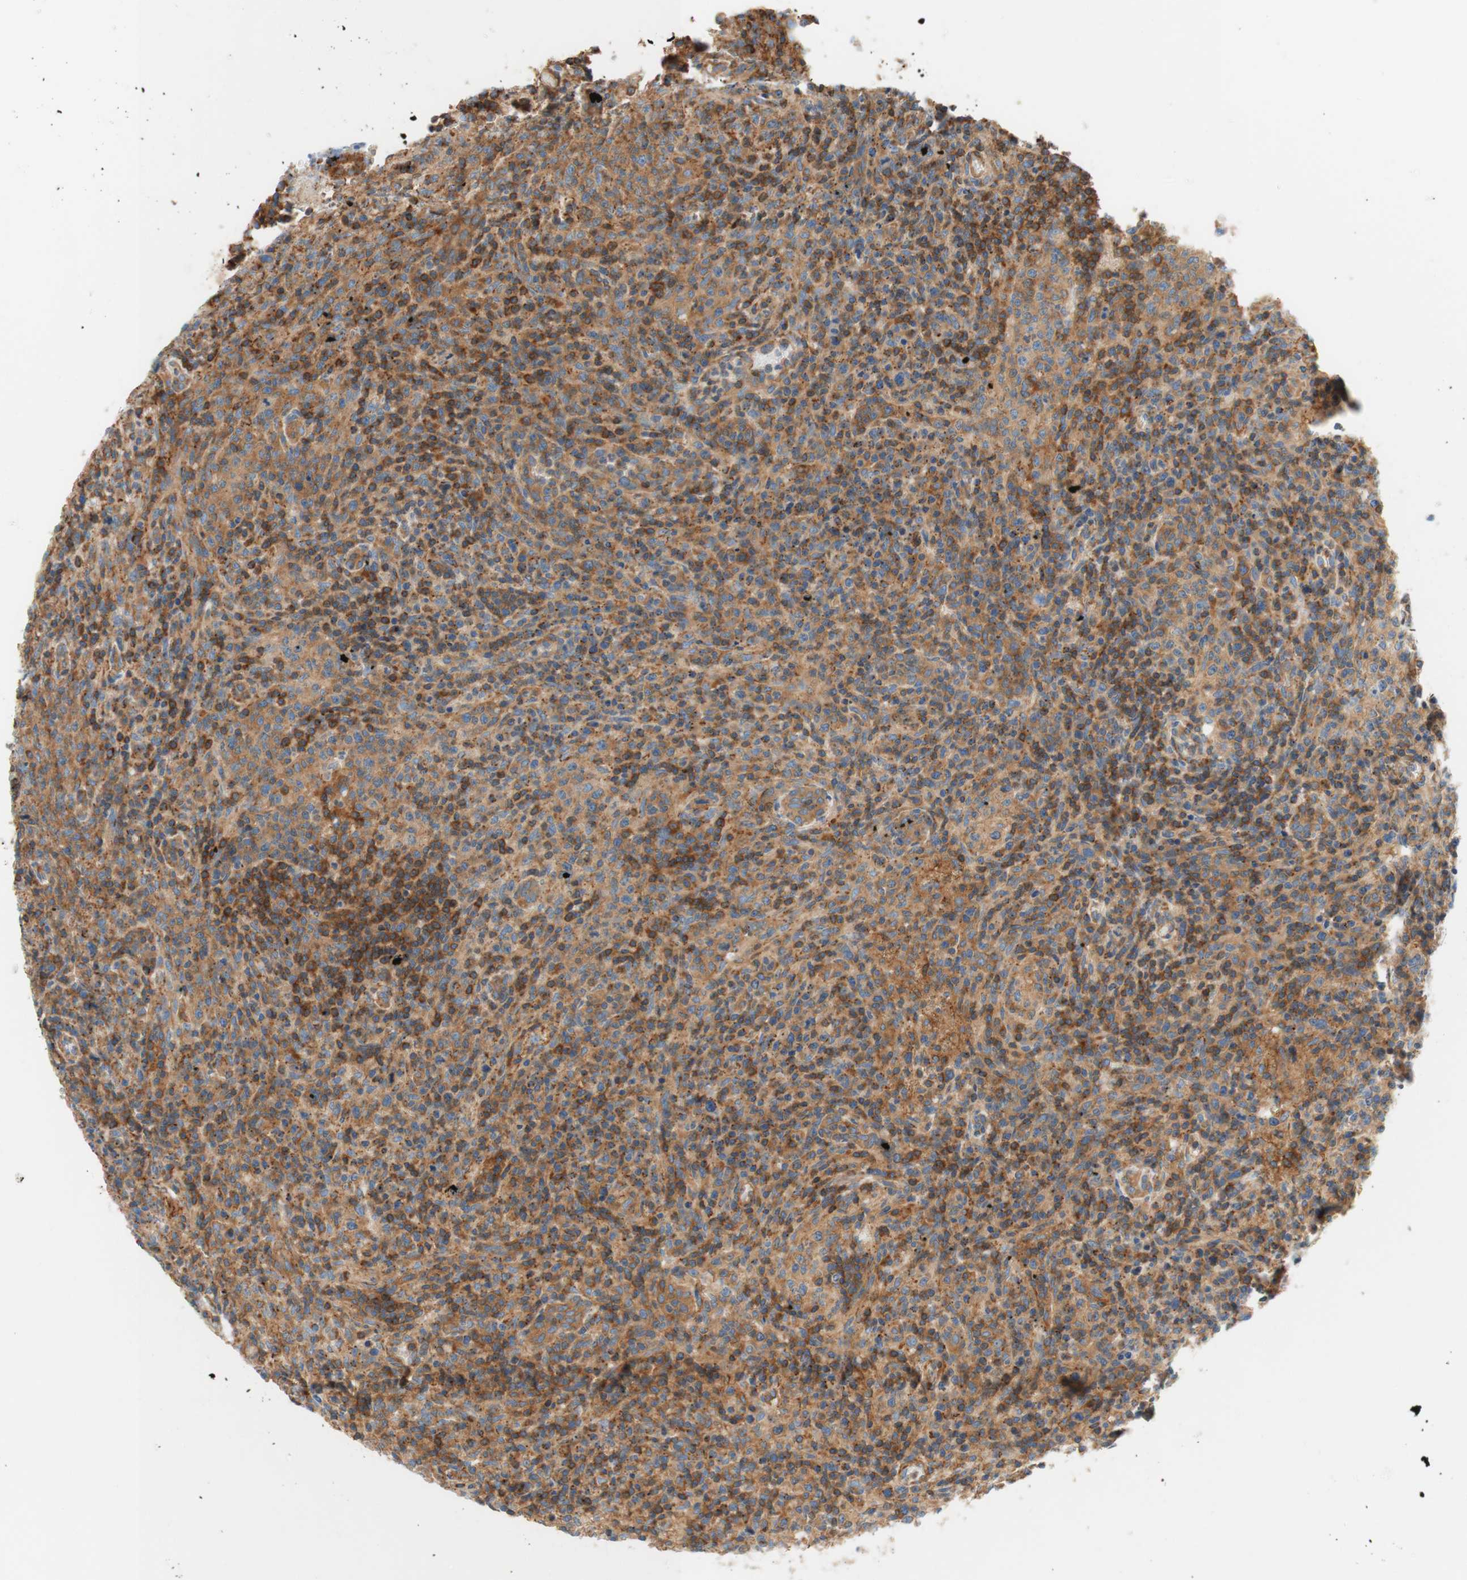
{"staining": {"intensity": "moderate", "quantity": ">75%", "location": "cytoplasmic/membranous"}, "tissue": "lymphoma", "cell_type": "Tumor cells", "image_type": "cancer", "snomed": [{"axis": "morphology", "description": "Malignant lymphoma, non-Hodgkin's type, High grade"}, {"axis": "topography", "description": "Lymph node"}], "caption": "A brown stain shows moderate cytoplasmic/membranous positivity of a protein in human high-grade malignant lymphoma, non-Hodgkin's type tumor cells. Using DAB (3,3'-diaminobenzidine) (brown) and hematoxylin (blue) stains, captured at high magnification using brightfield microscopy.", "gene": "VPS26A", "patient": {"sex": "female", "age": 76}}